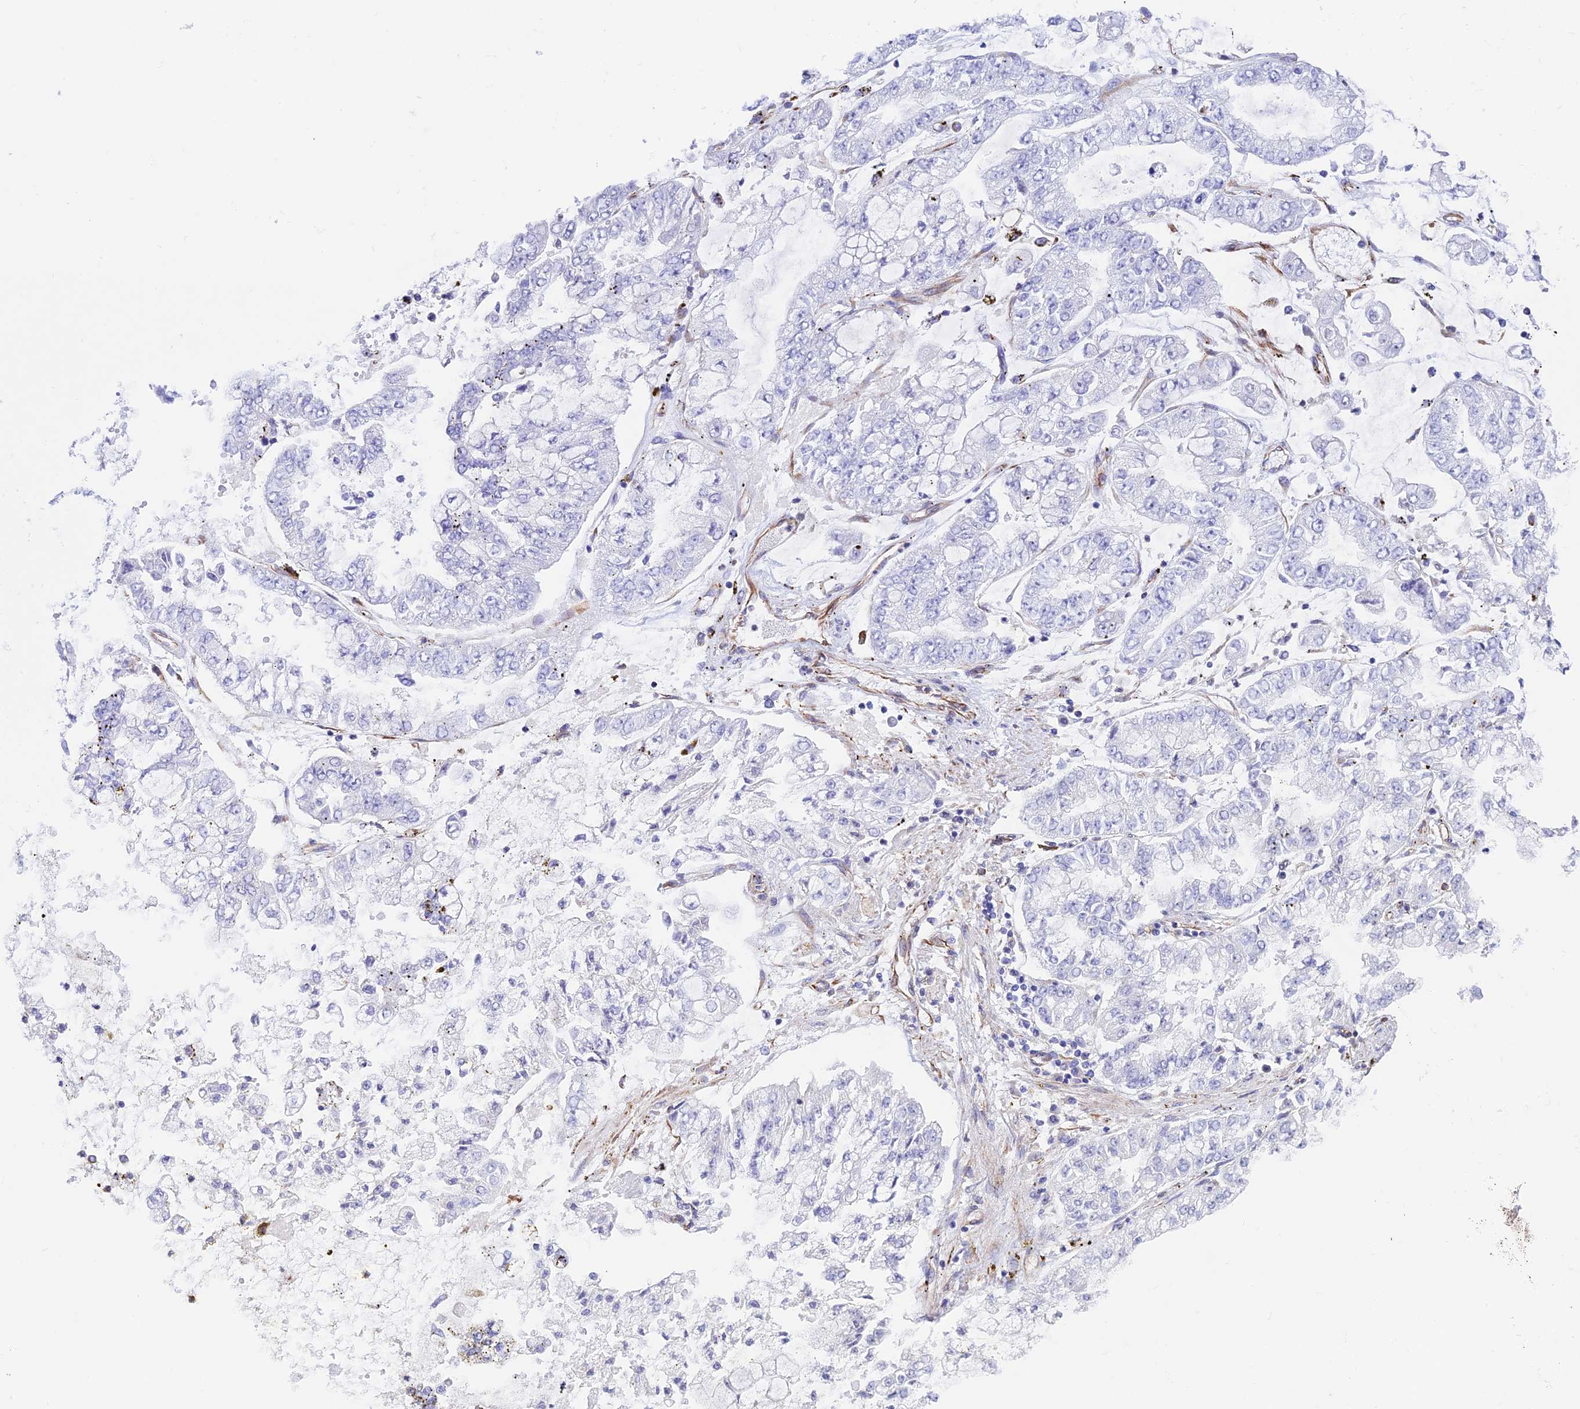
{"staining": {"intensity": "negative", "quantity": "none", "location": "none"}, "tissue": "stomach cancer", "cell_type": "Tumor cells", "image_type": "cancer", "snomed": [{"axis": "morphology", "description": "Adenocarcinoma, NOS"}, {"axis": "topography", "description": "Stomach"}], "caption": "Micrograph shows no protein positivity in tumor cells of adenocarcinoma (stomach) tissue.", "gene": "ZNF652", "patient": {"sex": "male", "age": 76}}